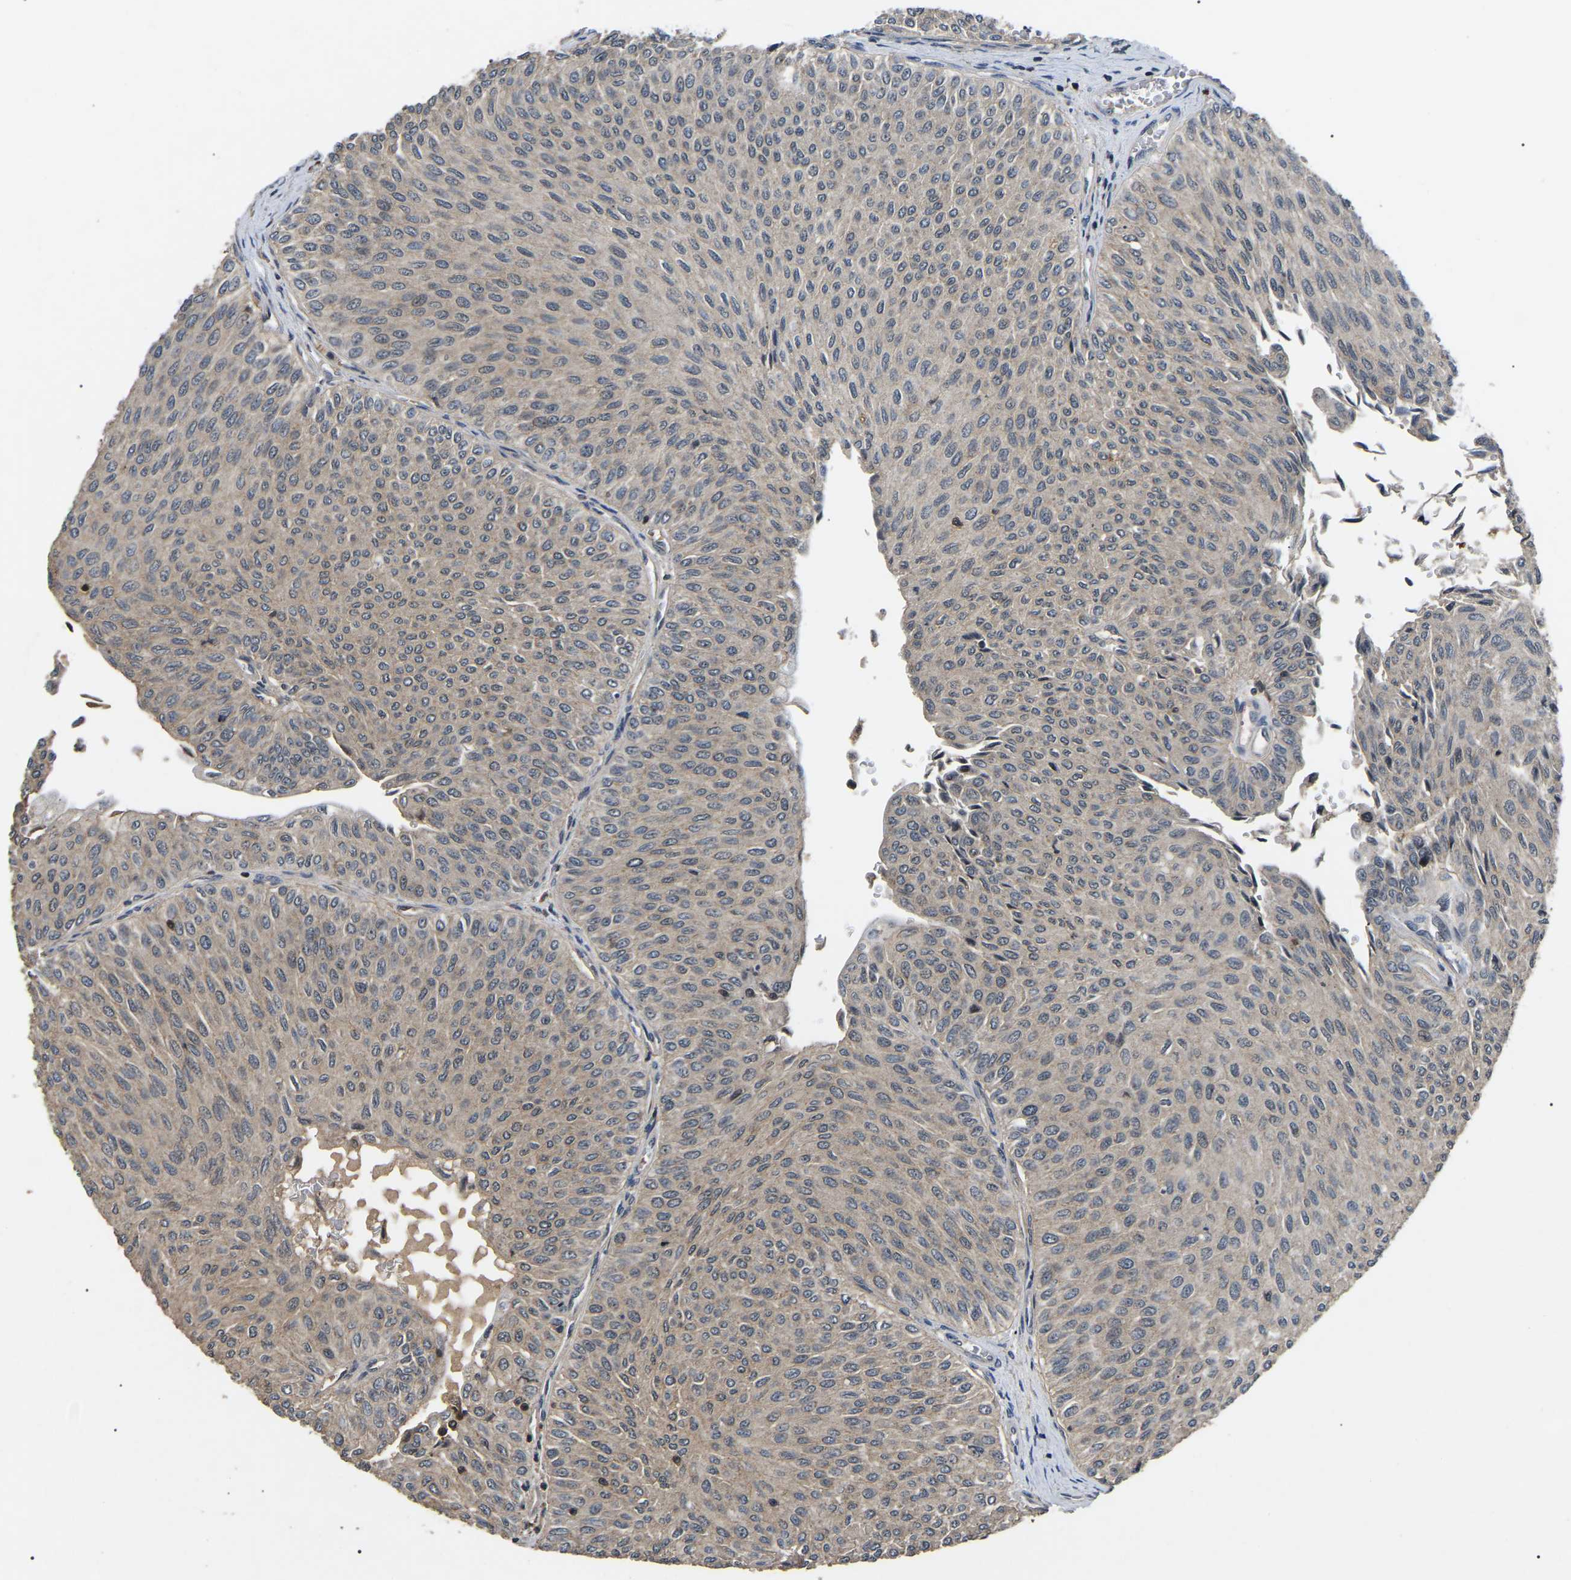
{"staining": {"intensity": "weak", "quantity": "25%-75%", "location": "cytoplasmic/membranous"}, "tissue": "urothelial cancer", "cell_type": "Tumor cells", "image_type": "cancer", "snomed": [{"axis": "morphology", "description": "Urothelial carcinoma, Low grade"}, {"axis": "topography", "description": "Urinary bladder"}], "caption": "Human urothelial cancer stained with a brown dye displays weak cytoplasmic/membranous positive expression in about 25%-75% of tumor cells.", "gene": "RBM28", "patient": {"sex": "male", "age": 78}}